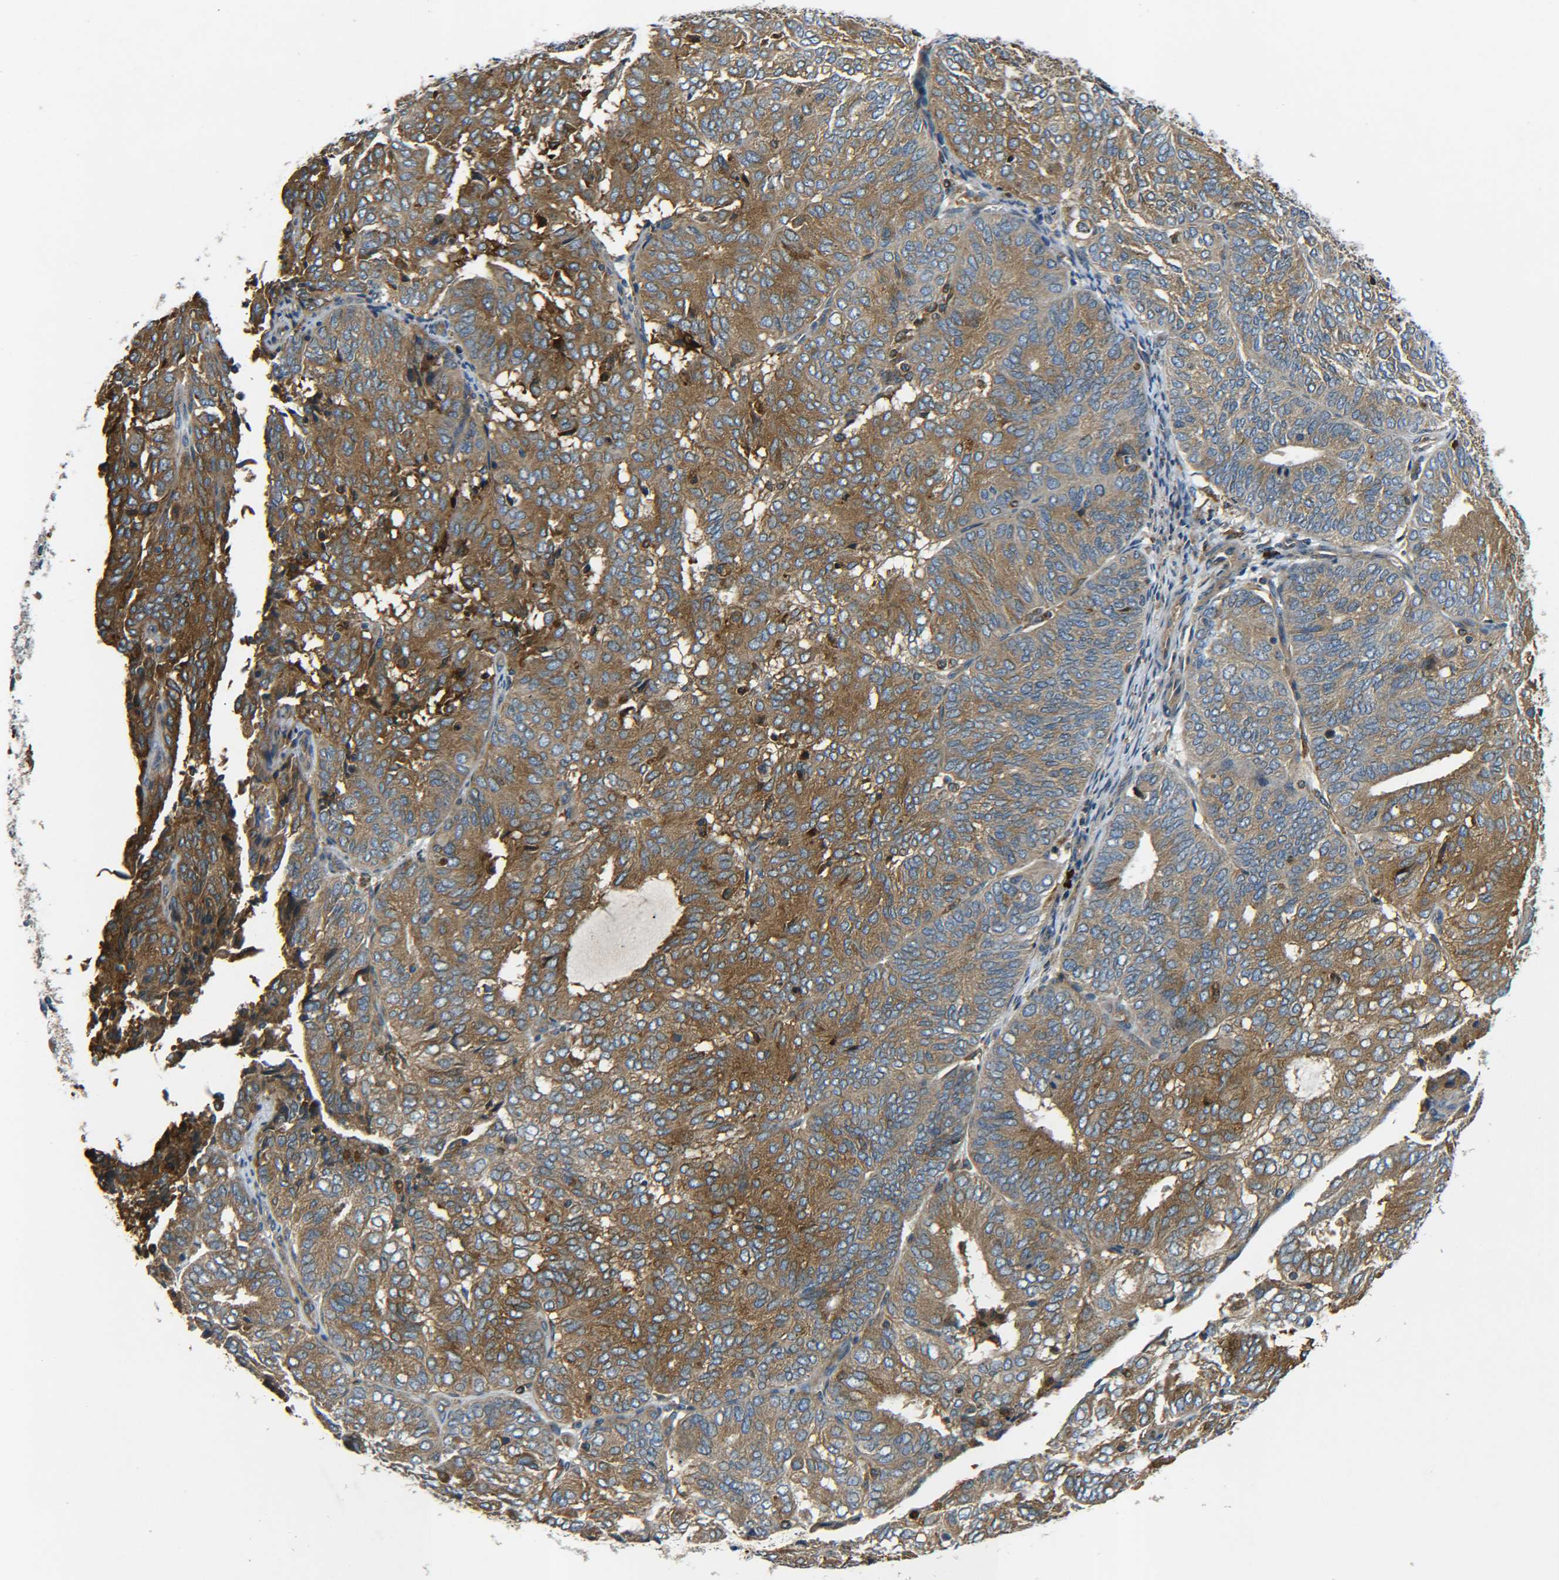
{"staining": {"intensity": "moderate", "quantity": ">75%", "location": "cytoplasmic/membranous"}, "tissue": "endometrial cancer", "cell_type": "Tumor cells", "image_type": "cancer", "snomed": [{"axis": "morphology", "description": "Adenocarcinoma, NOS"}, {"axis": "topography", "description": "Uterus"}], "caption": "This histopathology image exhibits immunohistochemistry staining of endometrial cancer, with medium moderate cytoplasmic/membranous positivity in approximately >75% of tumor cells.", "gene": "RAB1B", "patient": {"sex": "female", "age": 60}}